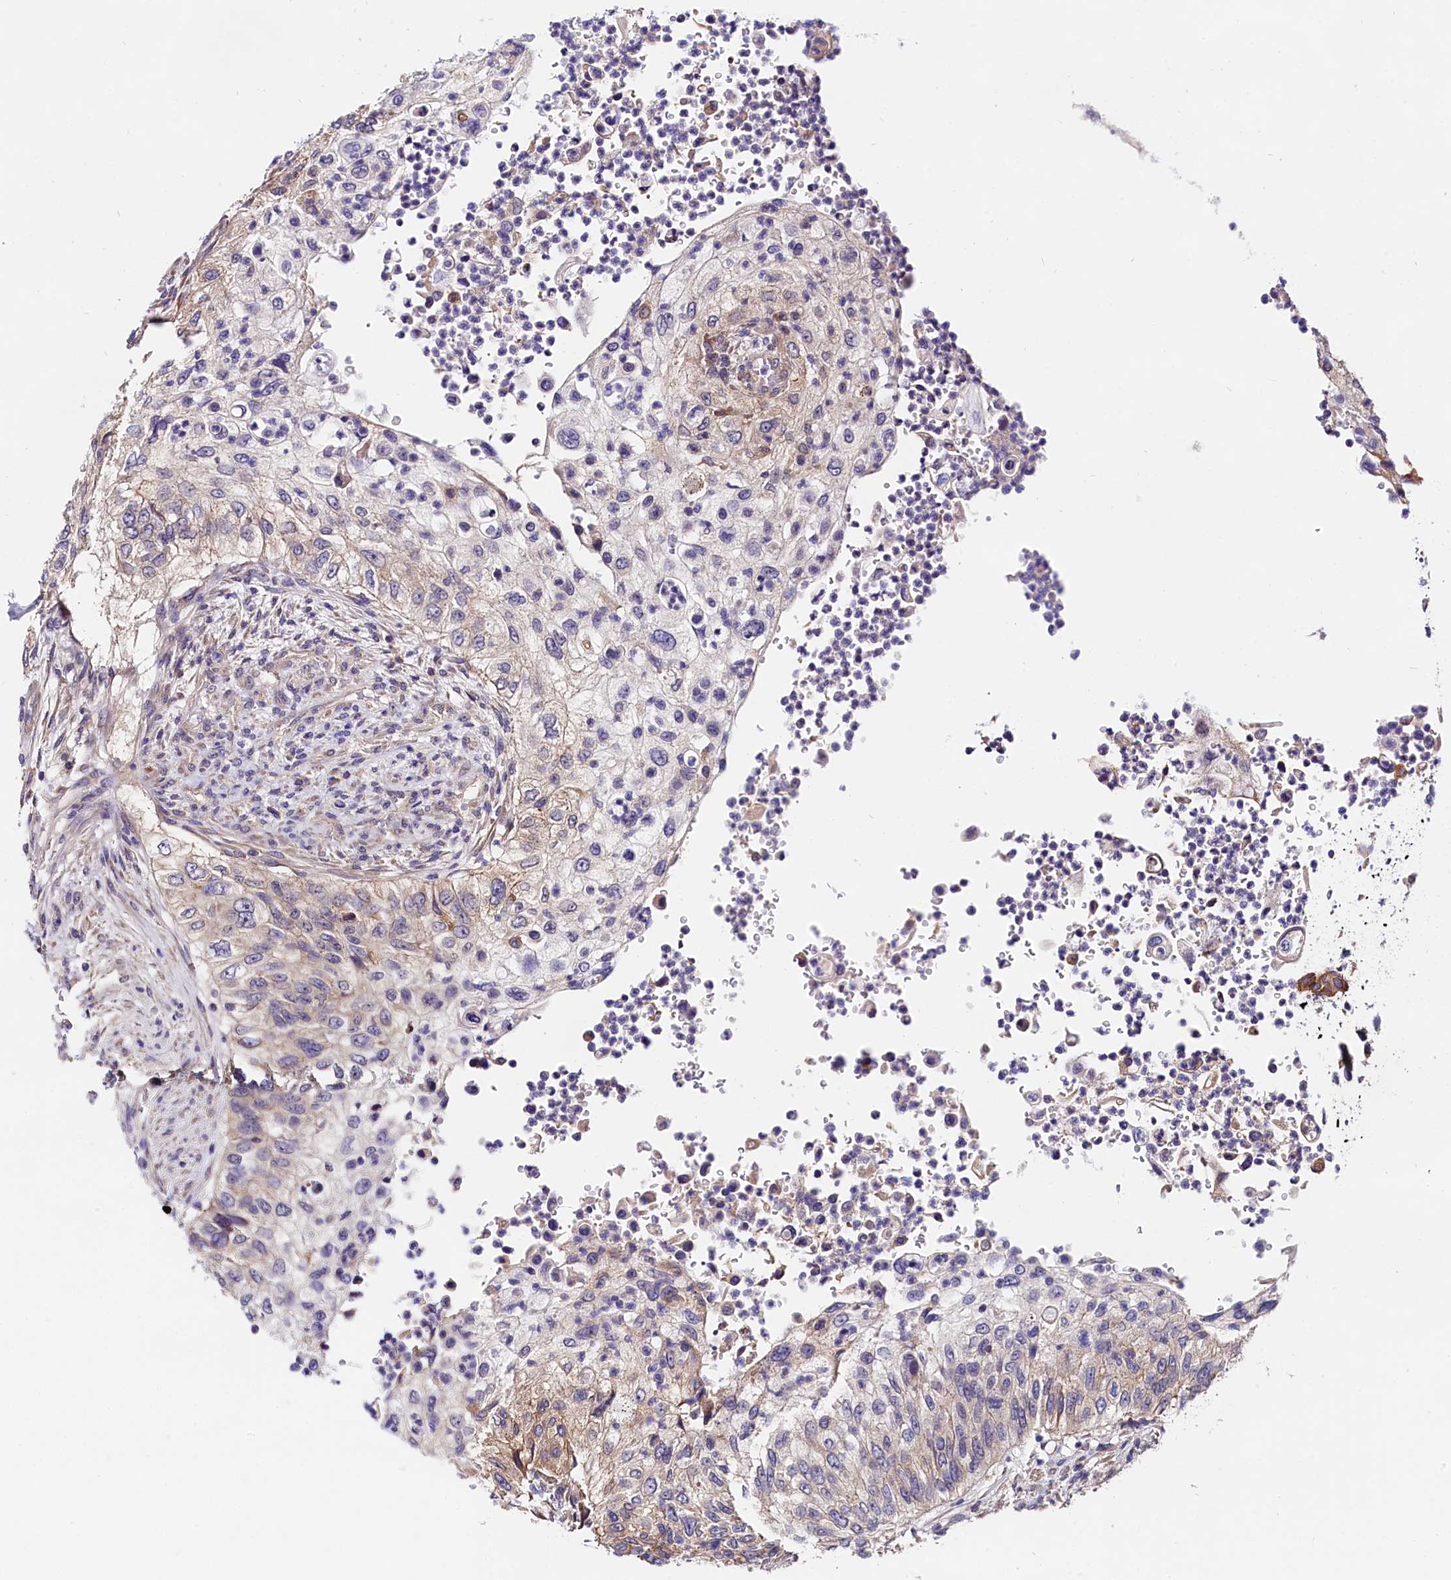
{"staining": {"intensity": "moderate", "quantity": "25%-75%", "location": "cytoplasmic/membranous"}, "tissue": "urothelial cancer", "cell_type": "Tumor cells", "image_type": "cancer", "snomed": [{"axis": "morphology", "description": "Urothelial carcinoma, High grade"}, {"axis": "topography", "description": "Urinary bladder"}], "caption": "Urothelial cancer stained with a brown dye reveals moderate cytoplasmic/membranous positive staining in approximately 25%-75% of tumor cells.", "gene": "OAS3", "patient": {"sex": "female", "age": 60}}